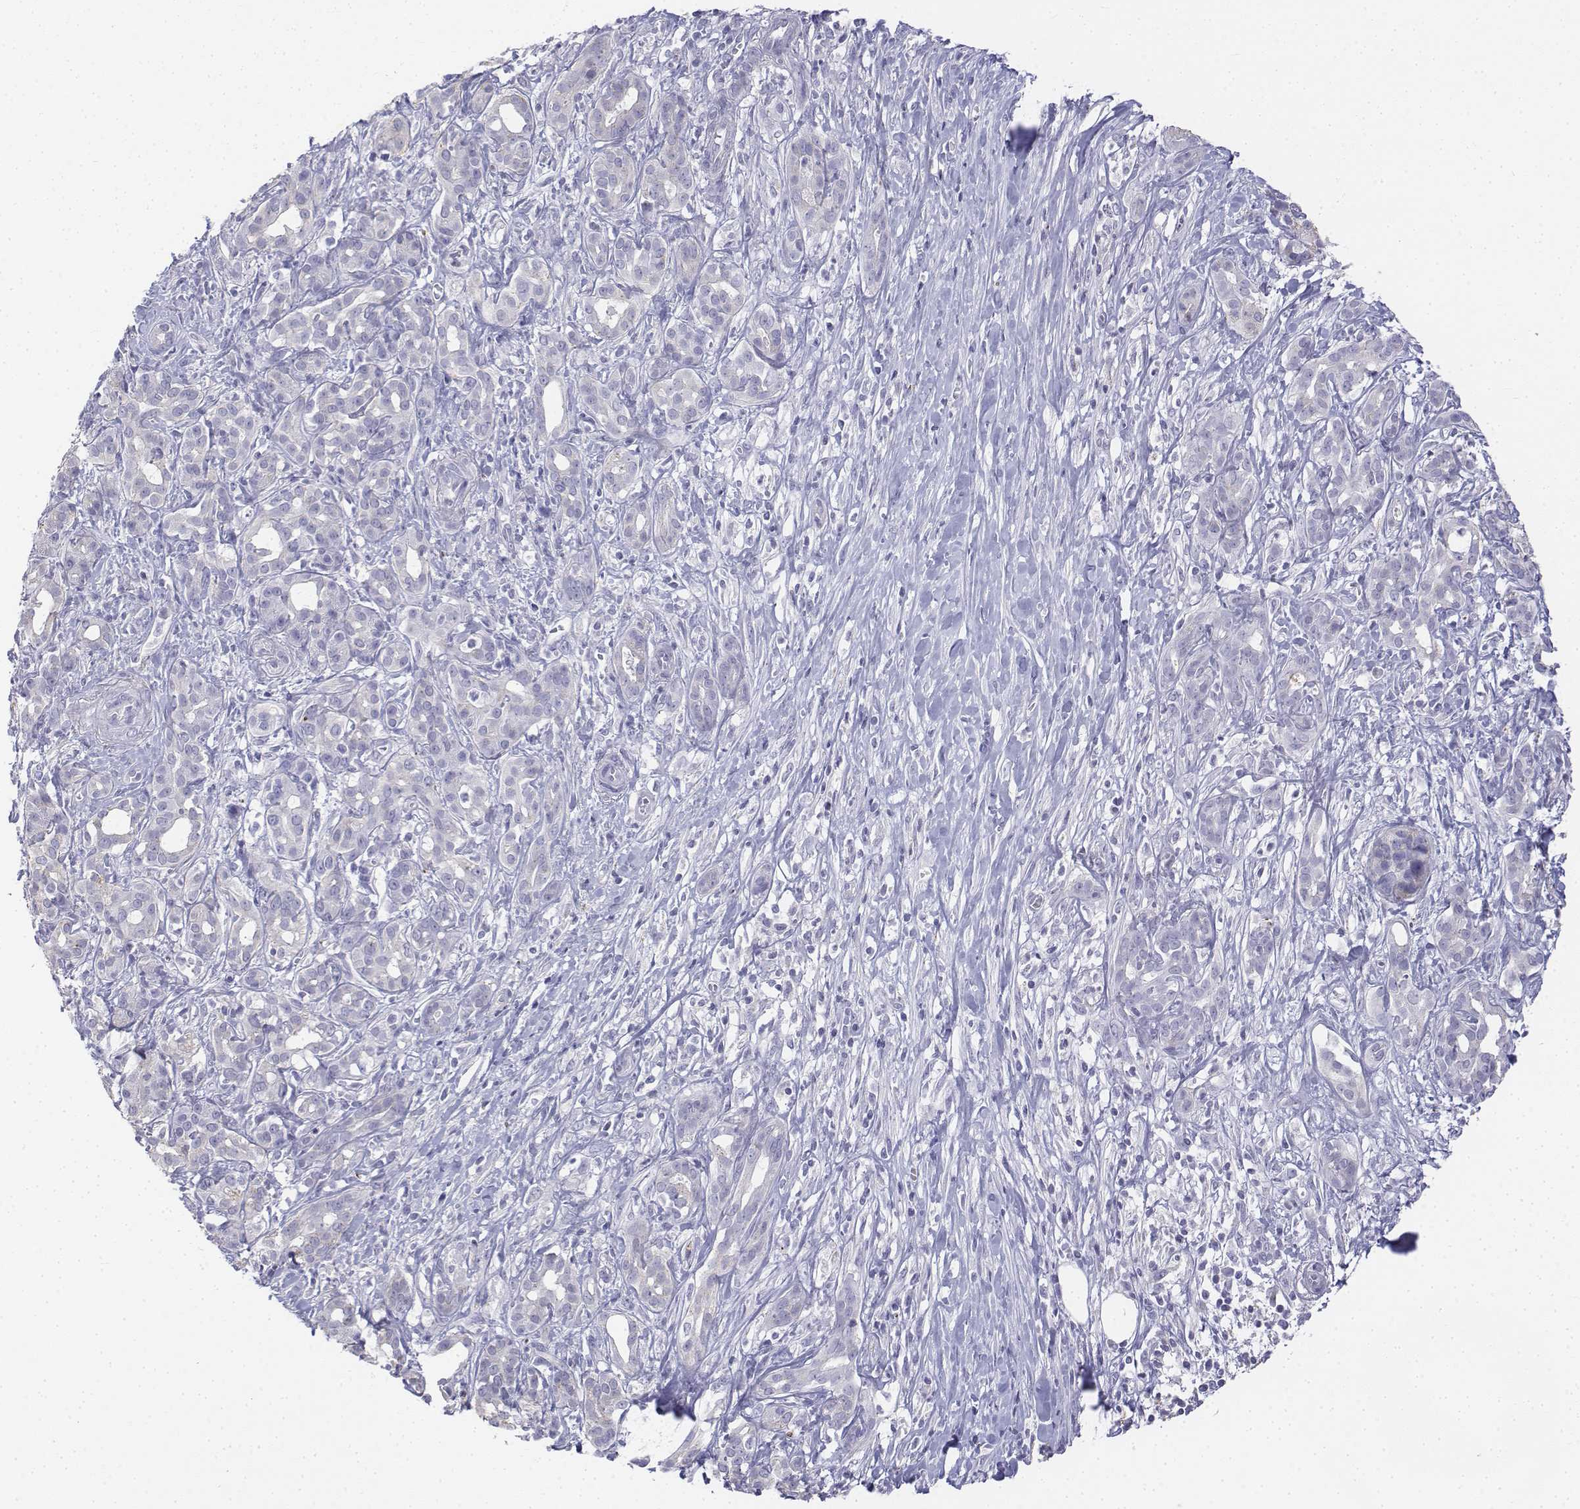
{"staining": {"intensity": "negative", "quantity": "none", "location": "none"}, "tissue": "pancreatic cancer", "cell_type": "Tumor cells", "image_type": "cancer", "snomed": [{"axis": "morphology", "description": "Adenocarcinoma, NOS"}, {"axis": "topography", "description": "Pancreas"}], "caption": "An immunohistochemistry (IHC) image of pancreatic cancer (adenocarcinoma) is shown. There is no staining in tumor cells of pancreatic cancer (adenocarcinoma).", "gene": "LGSN", "patient": {"sex": "male", "age": 61}}